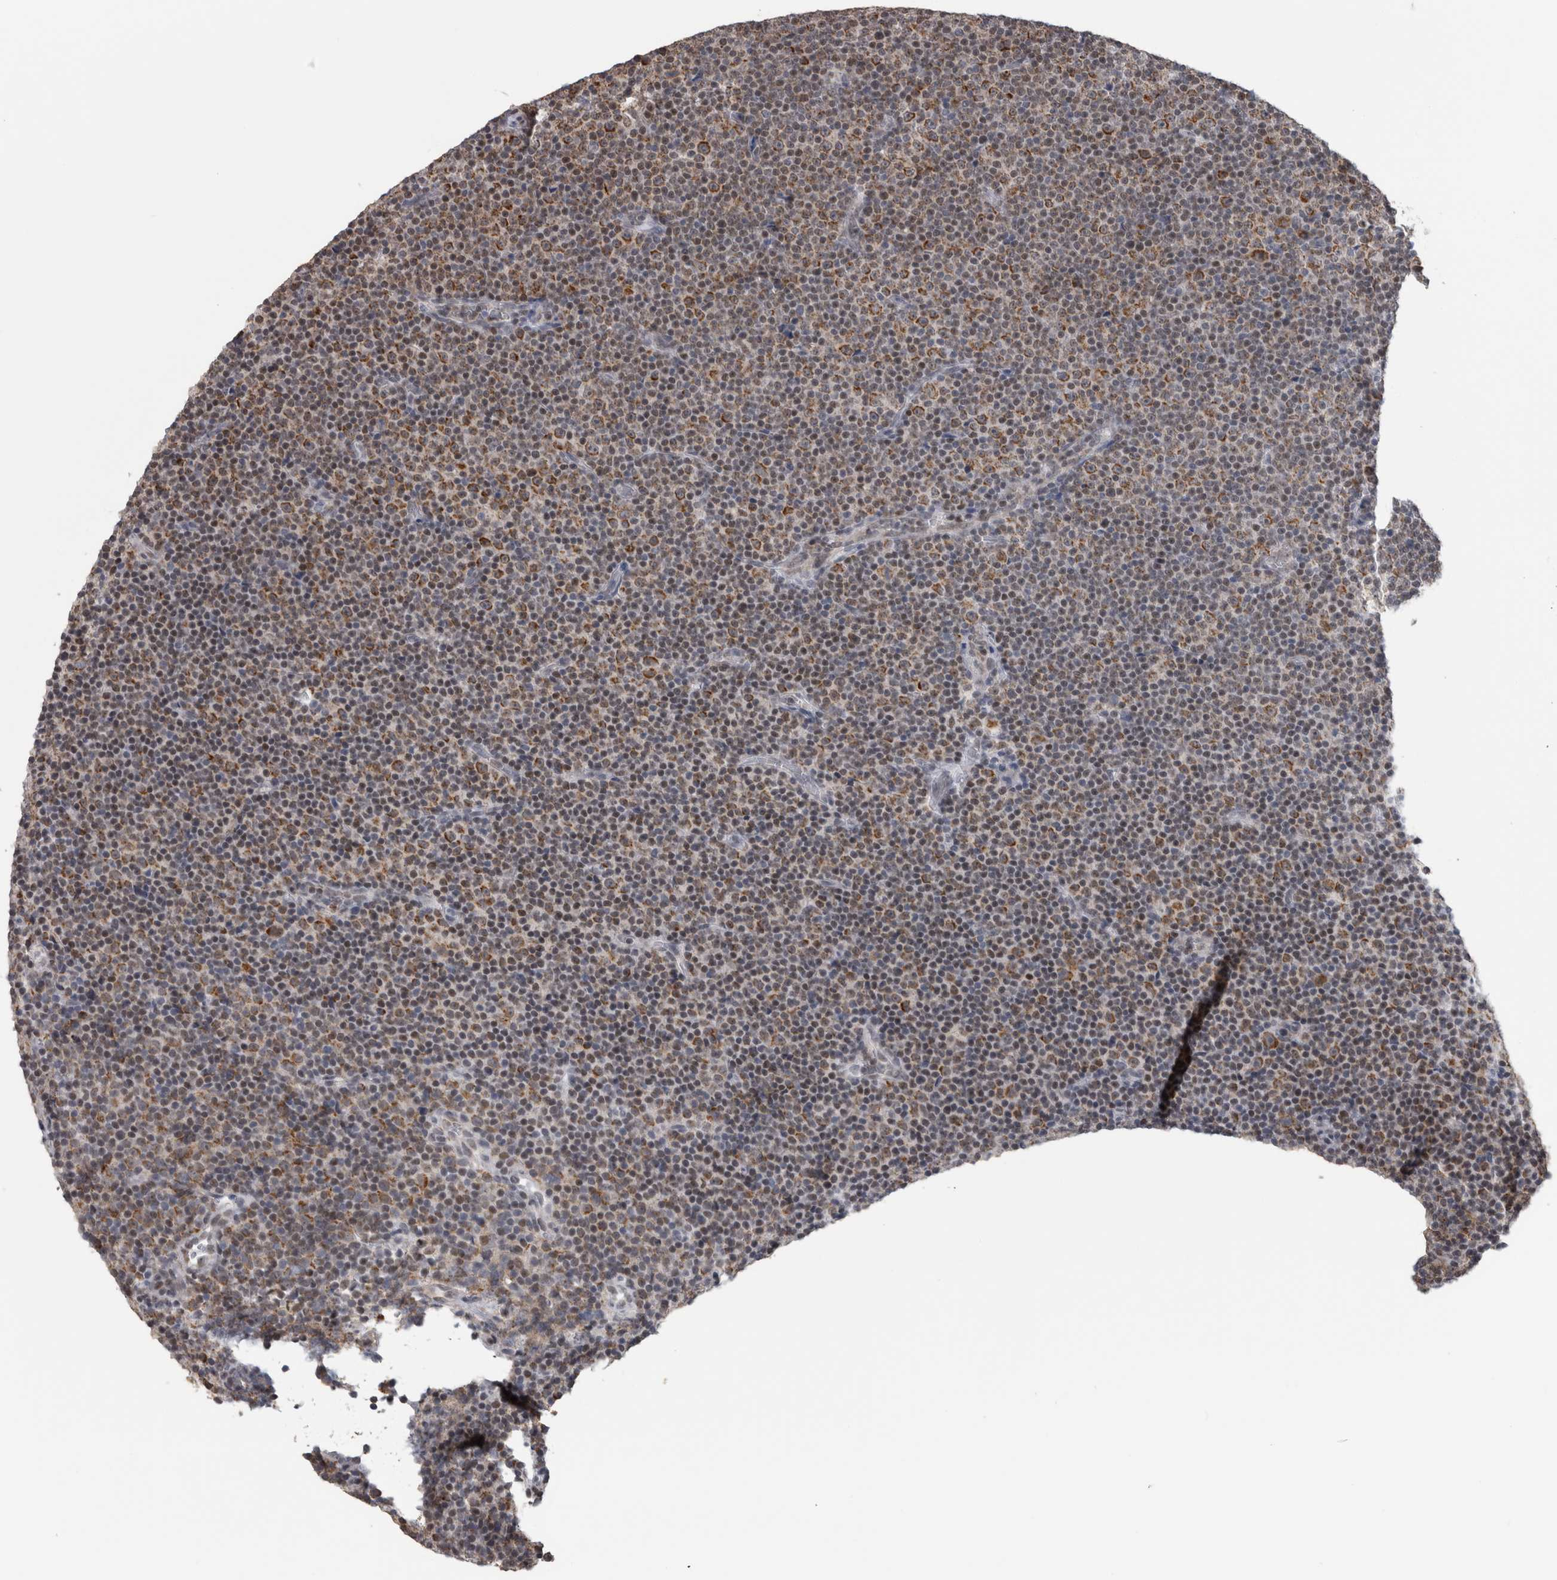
{"staining": {"intensity": "strong", "quantity": "25%-75%", "location": "cytoplasmic/membranous"}, "tissue": "lymphoma", "cell_type": "Tumor cells", "image_type": "cancer", "snomed": [{"axis": "morphology", "description": "Malignant lymphoma, non-Hodgkin's type, Low grade"}, {"axis": "topography", "description": "Lymph node"}], "caption": "Lymphoma stained with a brown dye displays strong cytoplasmic/membranous positive expression in about 25%-75% of tumor cells.", "gene": "OR2K2", "patient": {"sex": "female", "age": 67}}